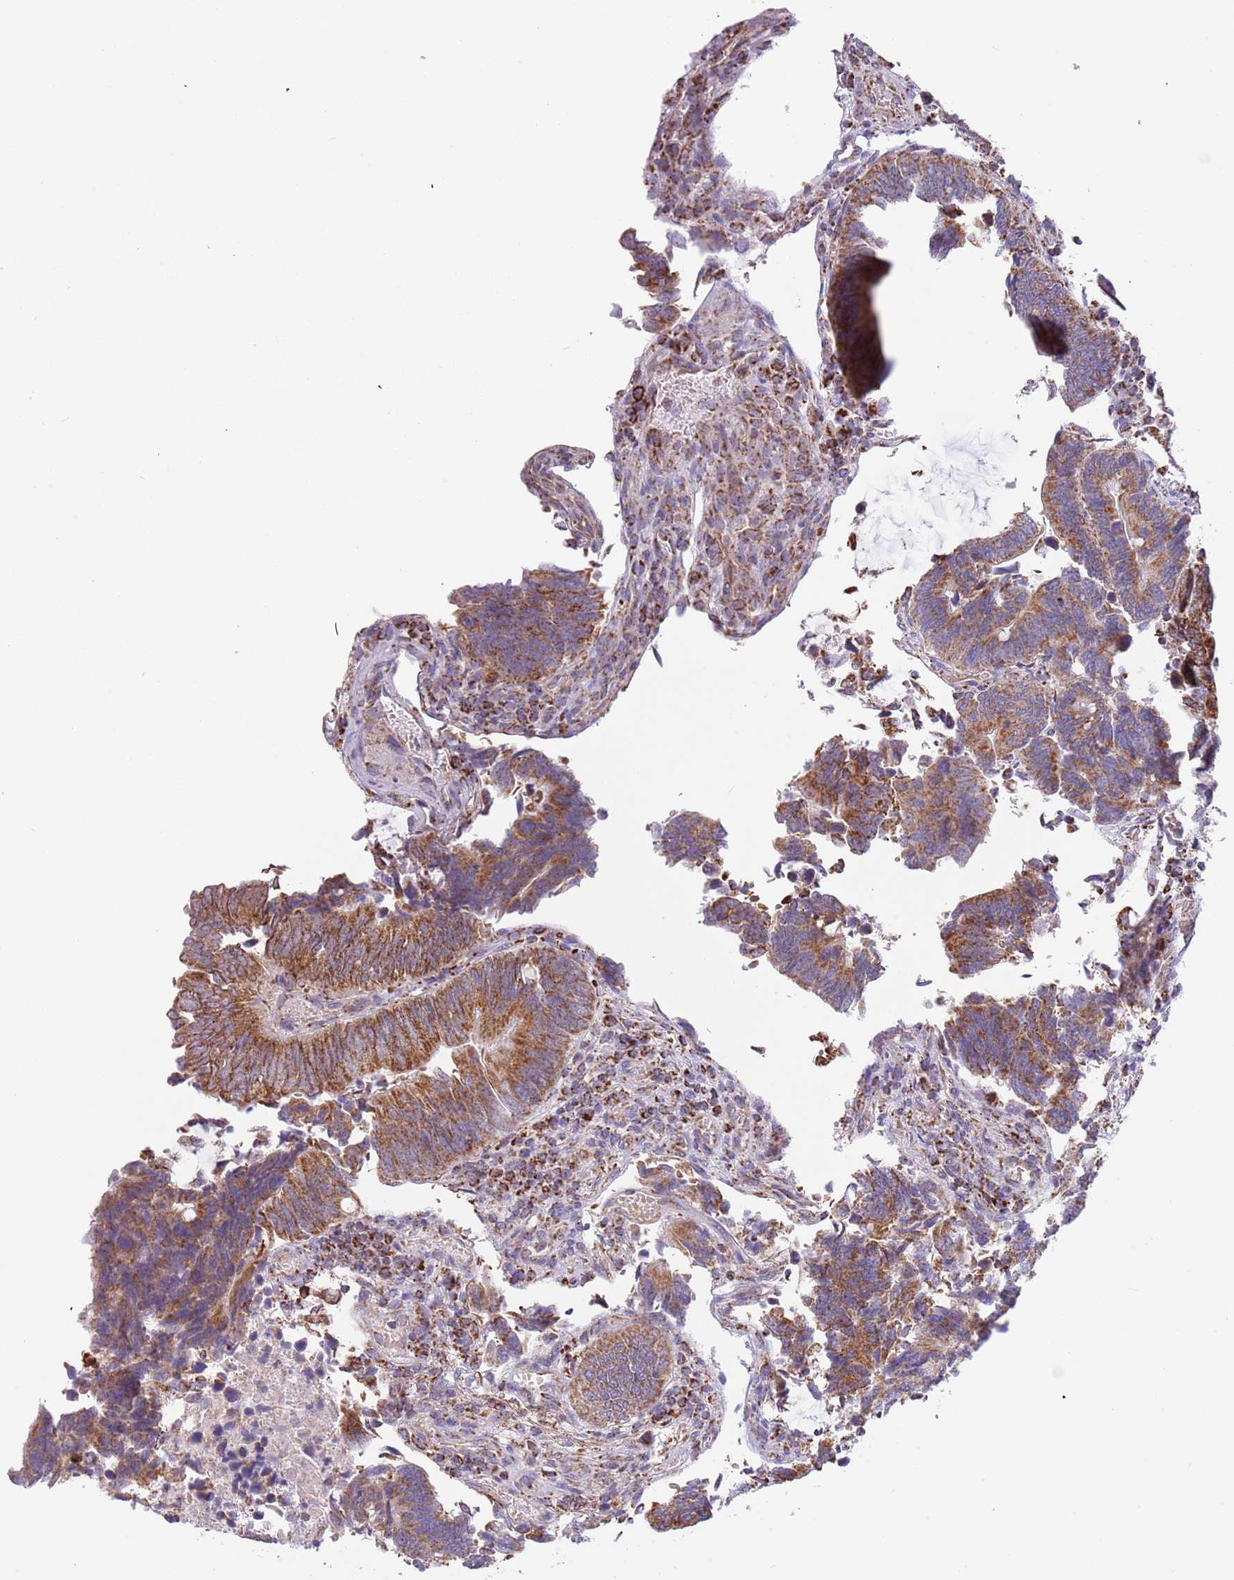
{"staining": {"intensity": "moderate", "quantity": ">75%", "location": "cytoplasmic/membranous"}, "tissue": "colorectal cancer", "cell_type": "Tumor cells", "image_type": "cancer", "snomed": [{"axis": "morphology", "description": "Adenocarcinoma, NOS"}, {"axis": "topography", "description": "Colon"}], "caption": "Brown immunohistochemical staining in human colorectal cancer (adenocarcinoma) displays moderate cytoplasmic/membranous expression in approximately >75% of tumor cells.", "gene": "LHX6", "patient": {"sex": "male", "age": 87}}